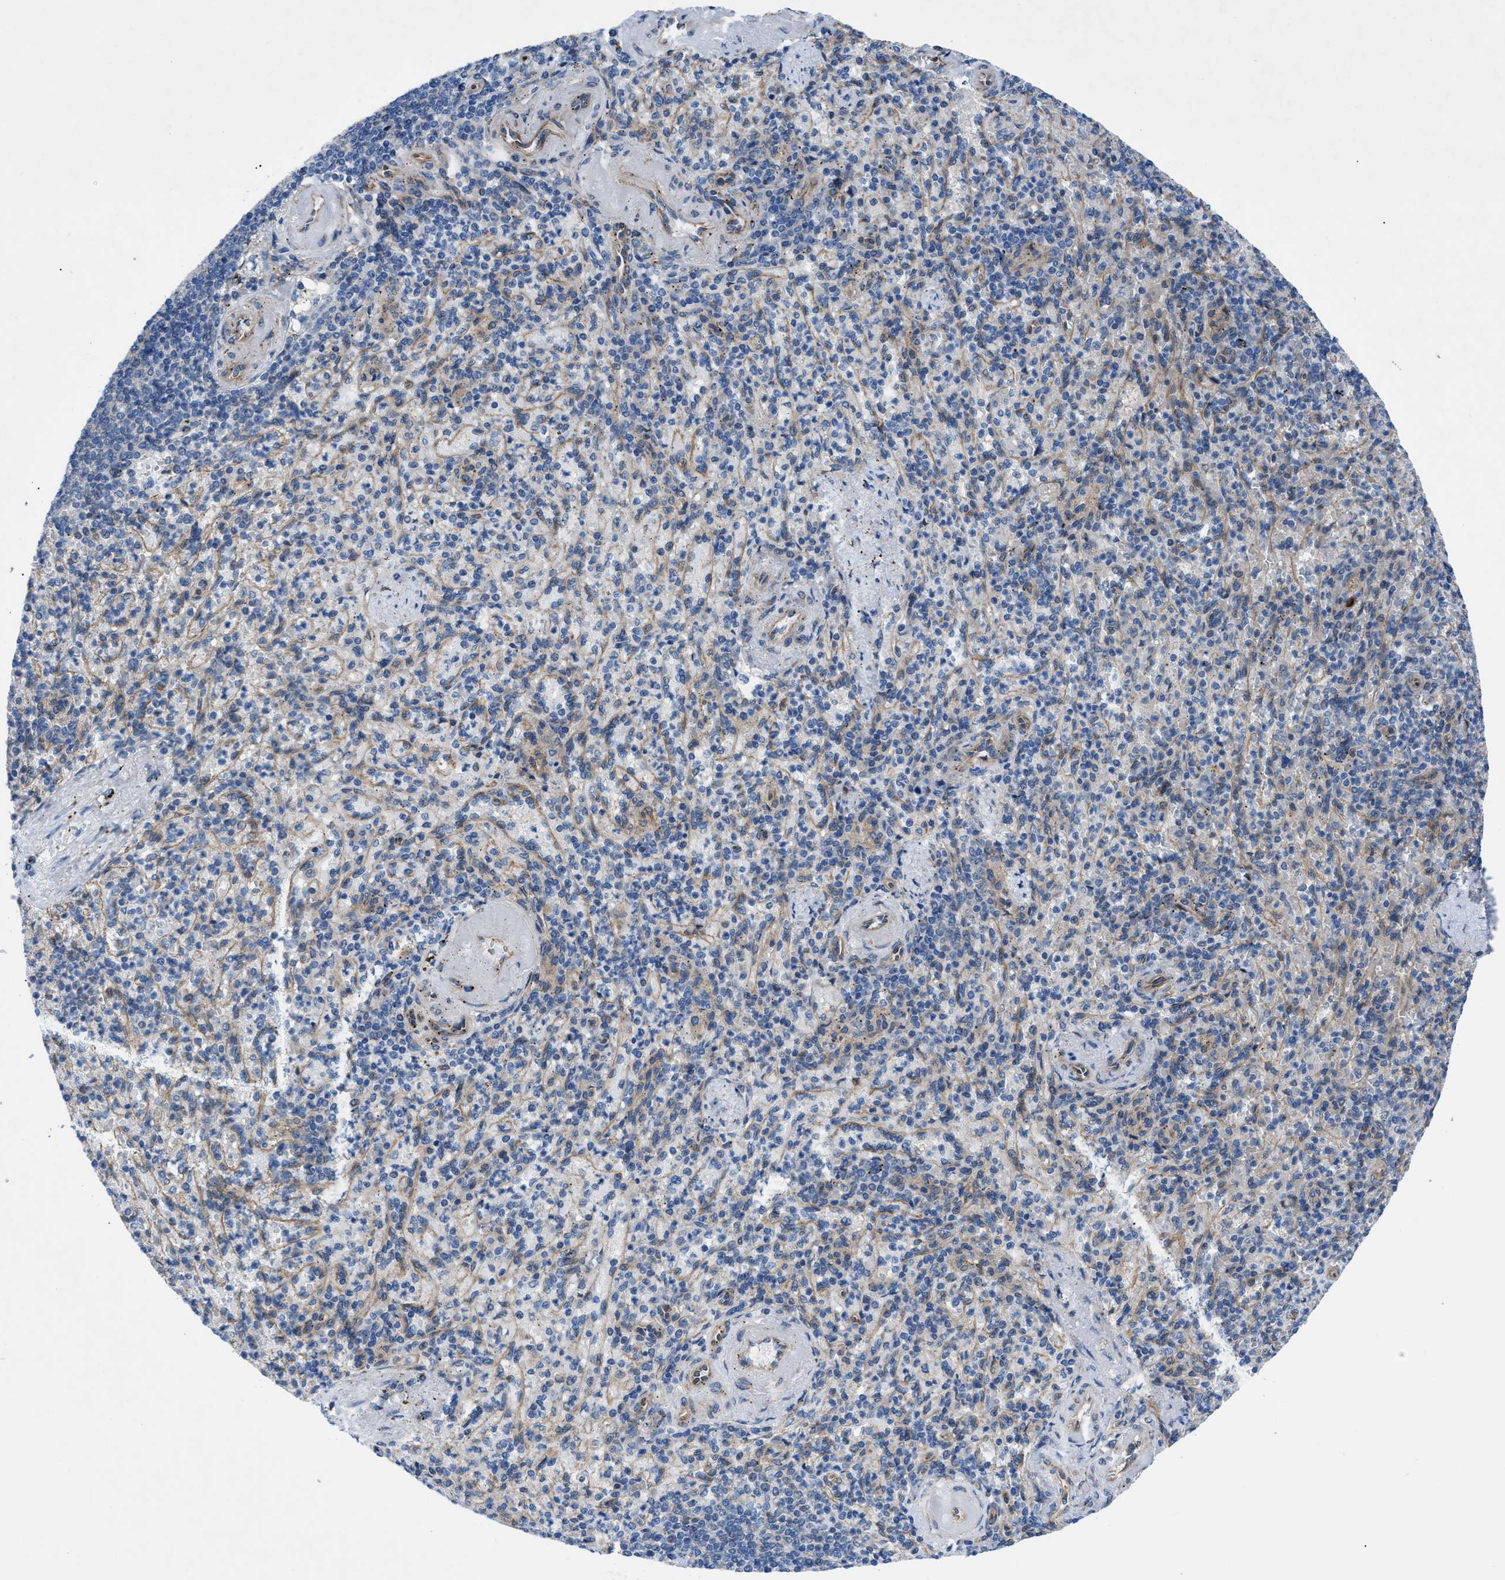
{"staining": {"intensity": "weak", "quantity": "<25%", "location": "cytoplasmic/membranous"}, "tissue": "spleen", "cell_type": "Cells in red pulp", "image_type": "normal", "snomed": [{"axis": "morphology", "description": "Normal tissue, NOS"}, {"axis": "topography", "description": "Spleen"}], "caption": "Photomicrograph shows no significant protein staining in cells in red pulp of unremarkable spleen.", "gene": "DMAC1", "patient": {"sex": "female", "age": 74}}